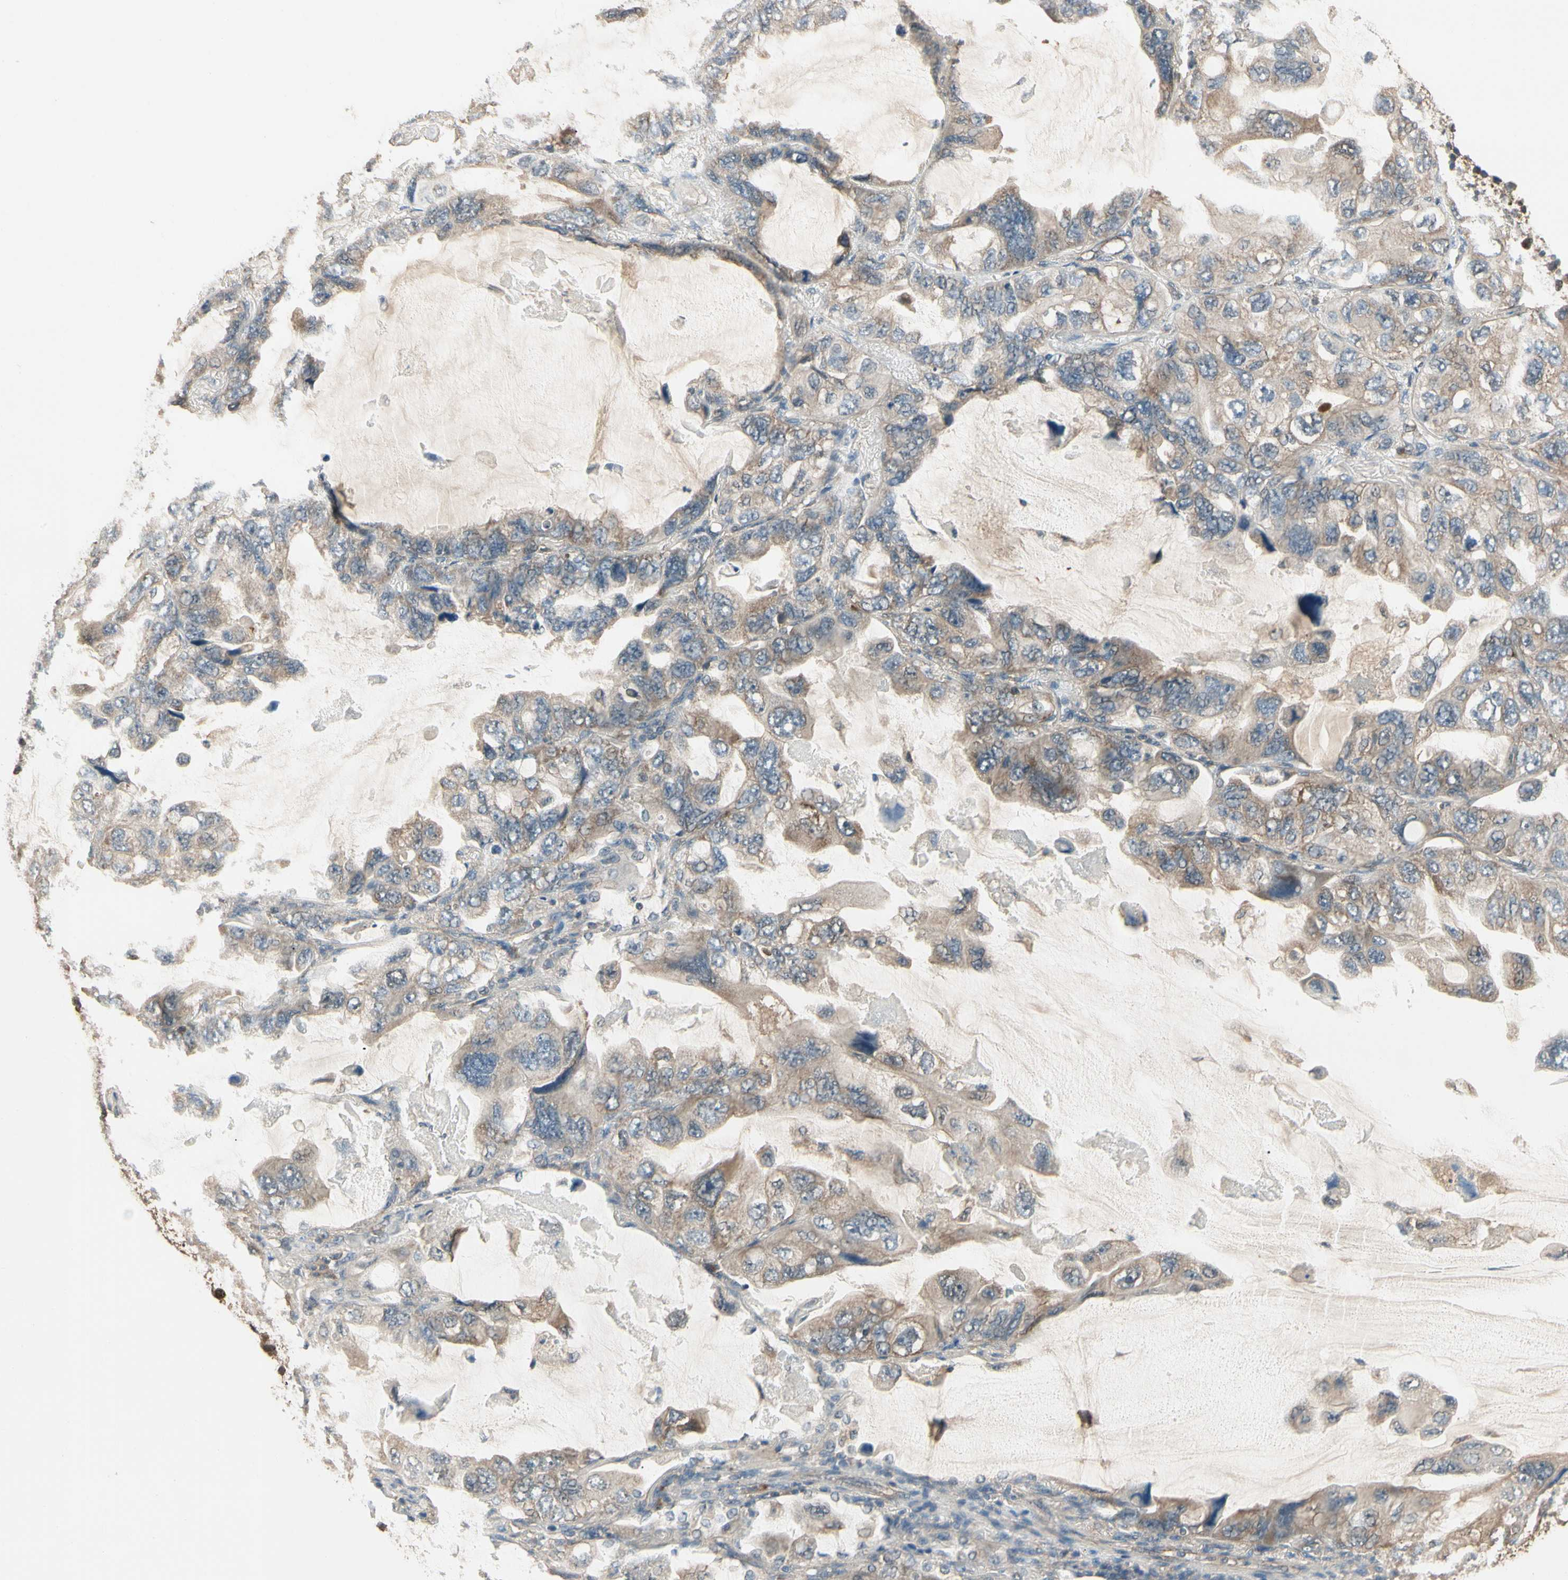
{"staining": {"intensity": "moderate", "quantity": ">75%", "location": "cytoplasmic/membranous"}, "tissue": "lung cancer", "cell_type": "Tumor cells", "image_type": "cancer", "snomed": [{"axis": "morphology", "description": "Squamous cell carcinoma, NOS"}, {"axis": "topography", "description": "Lung"}], "caption": "Approximately >75% of tumor cells in human squamous cell carcinoma (lung) show moderate cytoplasmic/membranous protein expression as visualized by brown immunohistochemical staining.", "gene": "CCT7", "patient": {"sex": "female", "age": 73}}